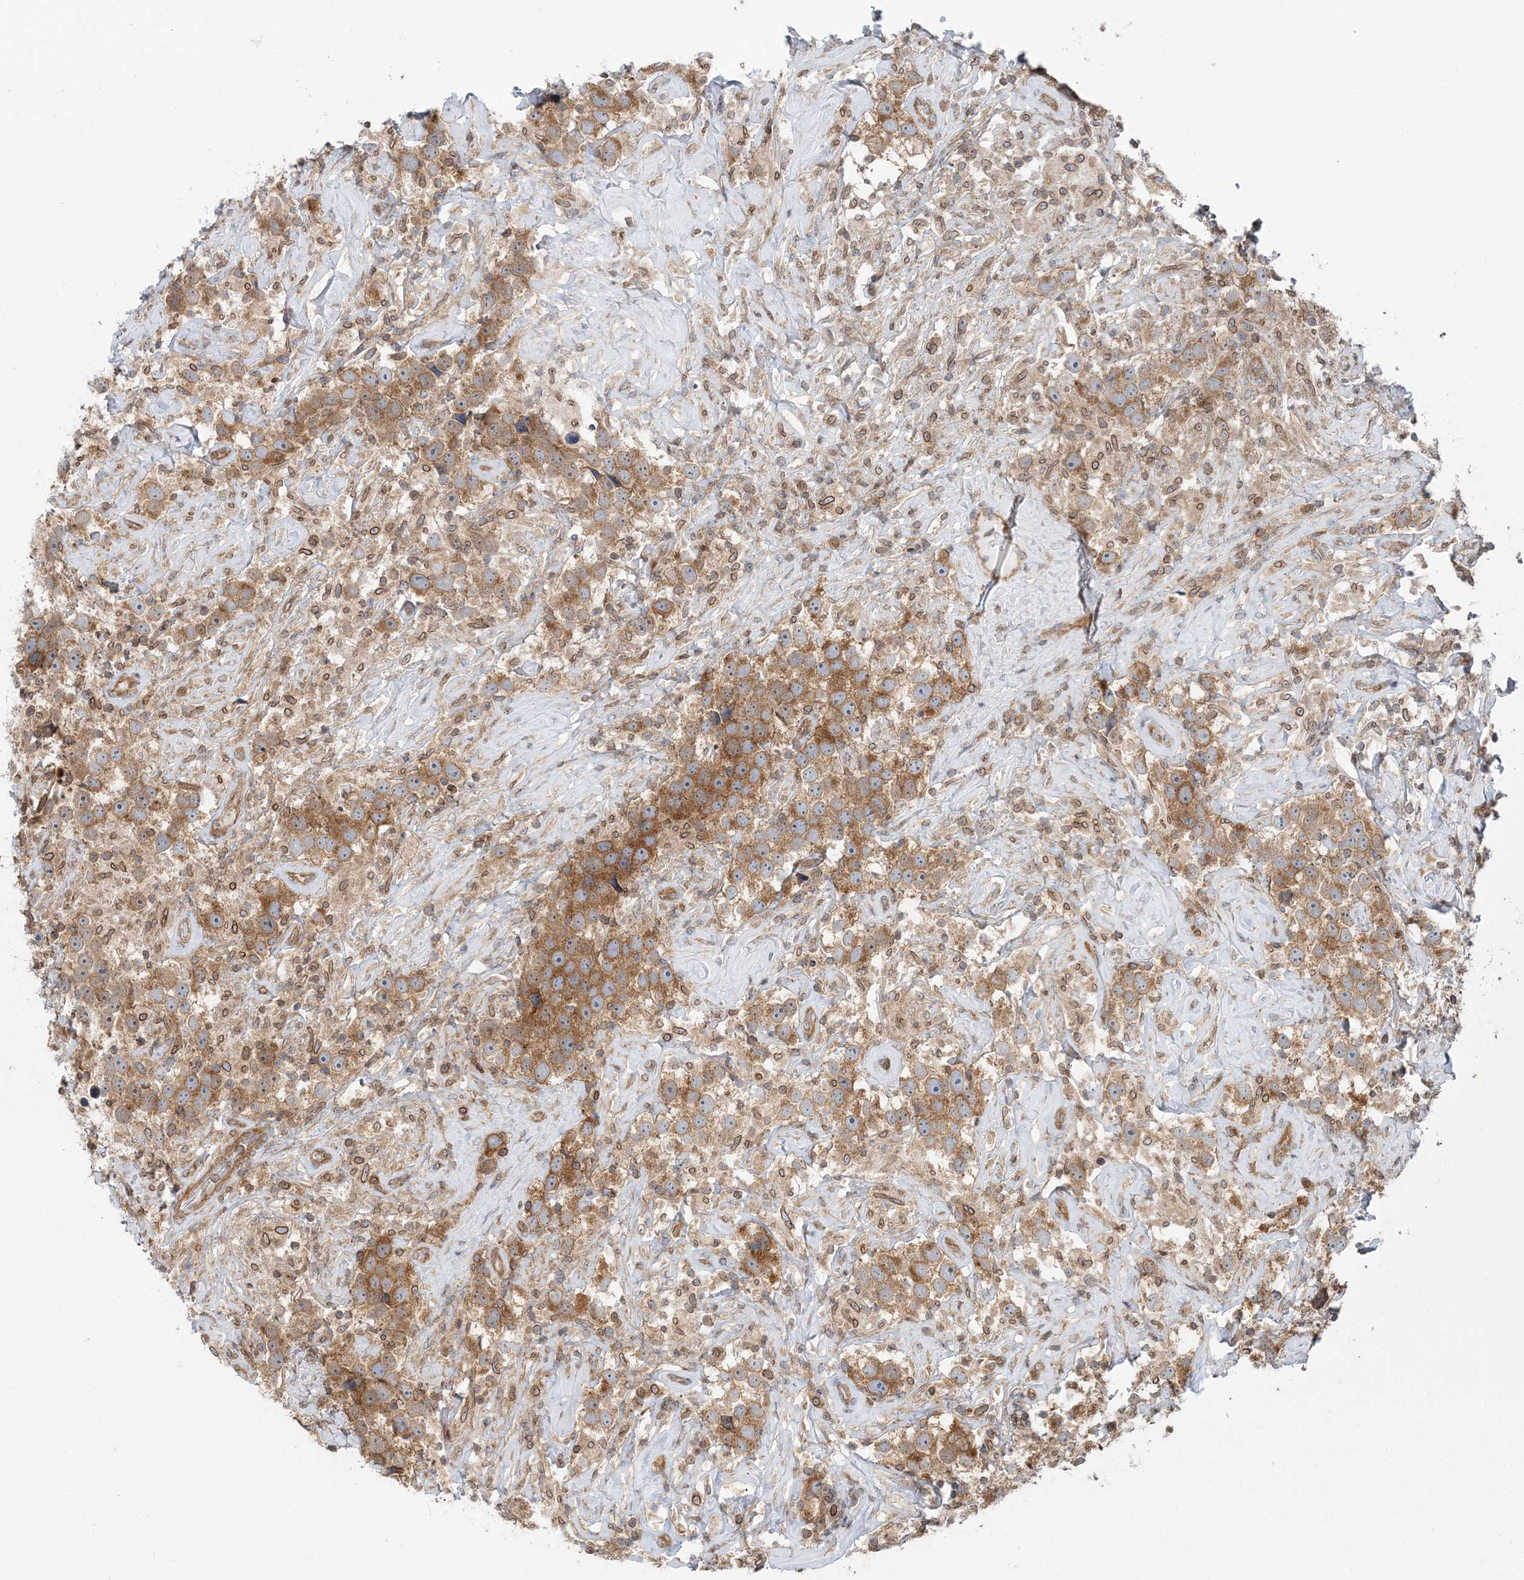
{"staining": {"intensity": "moderate", "quantity": ">75%", "location": "cytoplasmic/membranous"}, "tissue": "testis cancer", "cell_type": "Tumor cells", "image_type": "cancer", "snomed": [{"axis": "morphology", "description": "Seminoma, NOS"}, {"axis": "topography", "description": "Testis"}], "caption": "Testis cancer was stained to show a protein in brown. There is medium levels of moderate cytoplasmic/membranous staining in approximately >75% of tumor cells.", "gene": "MOB4", "patient": {"sex": "male", "age": 49}}